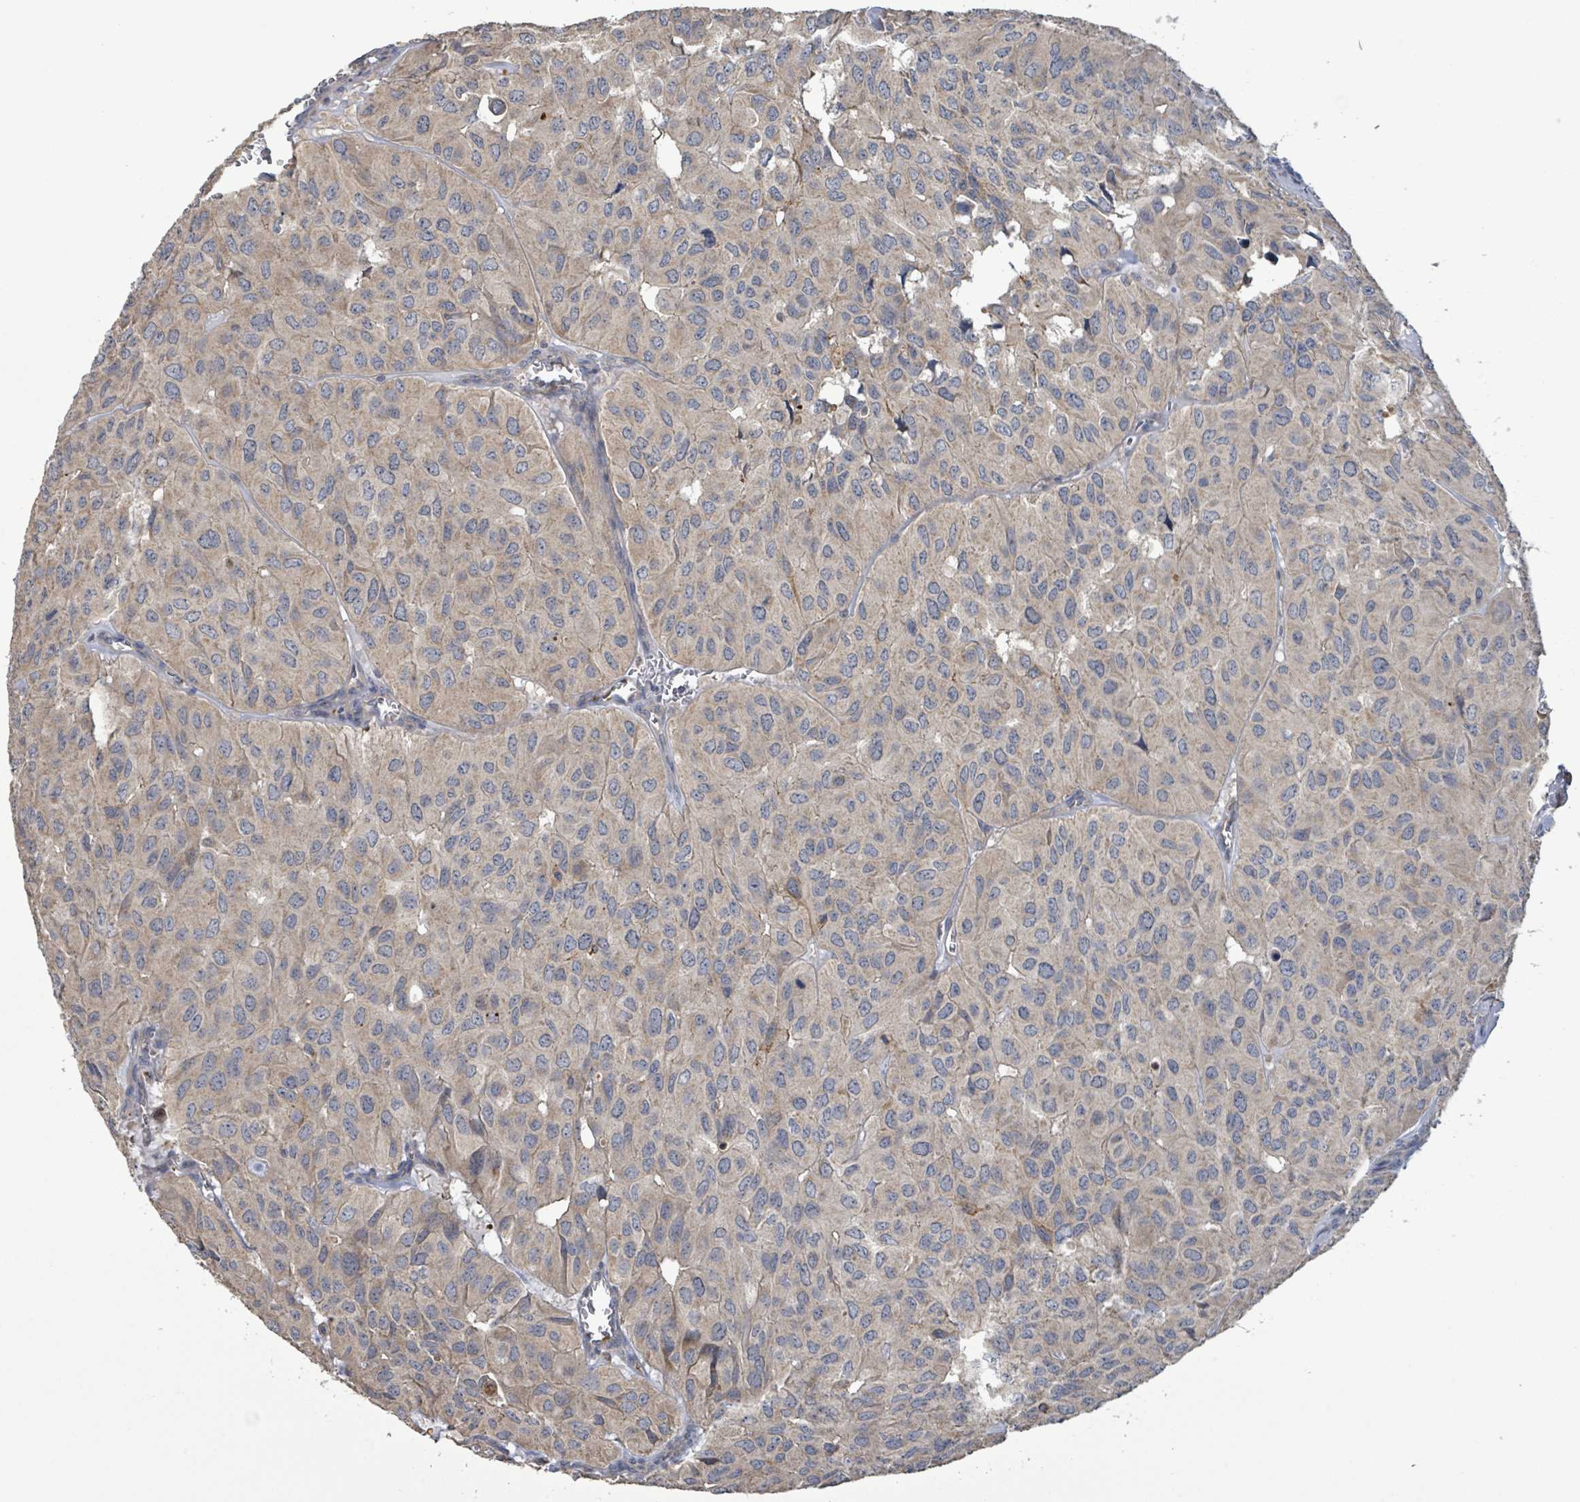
{"staining": {"intensity": "weak", "quantity": ">75%", "location": "cytoplasmic/membranous"}, "tissue": "head and neck cancer", "cell_type": "Tumor cells", "image_type": "cancer", "snomed": [{"axis": "morphology", "description": "Adenocarcinoma, NOS"}, {"axis": "topography", "description": "Salivary gland, NOS"}, {"axis": "topography", "description": "Head-Neck"}], "caption": "IHC micrograph of human adenocarcinoma (head and neck) stained for a protein (brown), which reveals low levels of weak cytoplasmic/membranous staining in about >75% of tumor cells.", "gene": "PLAAT1", "patient": {"sex": "female", "age": 76}}